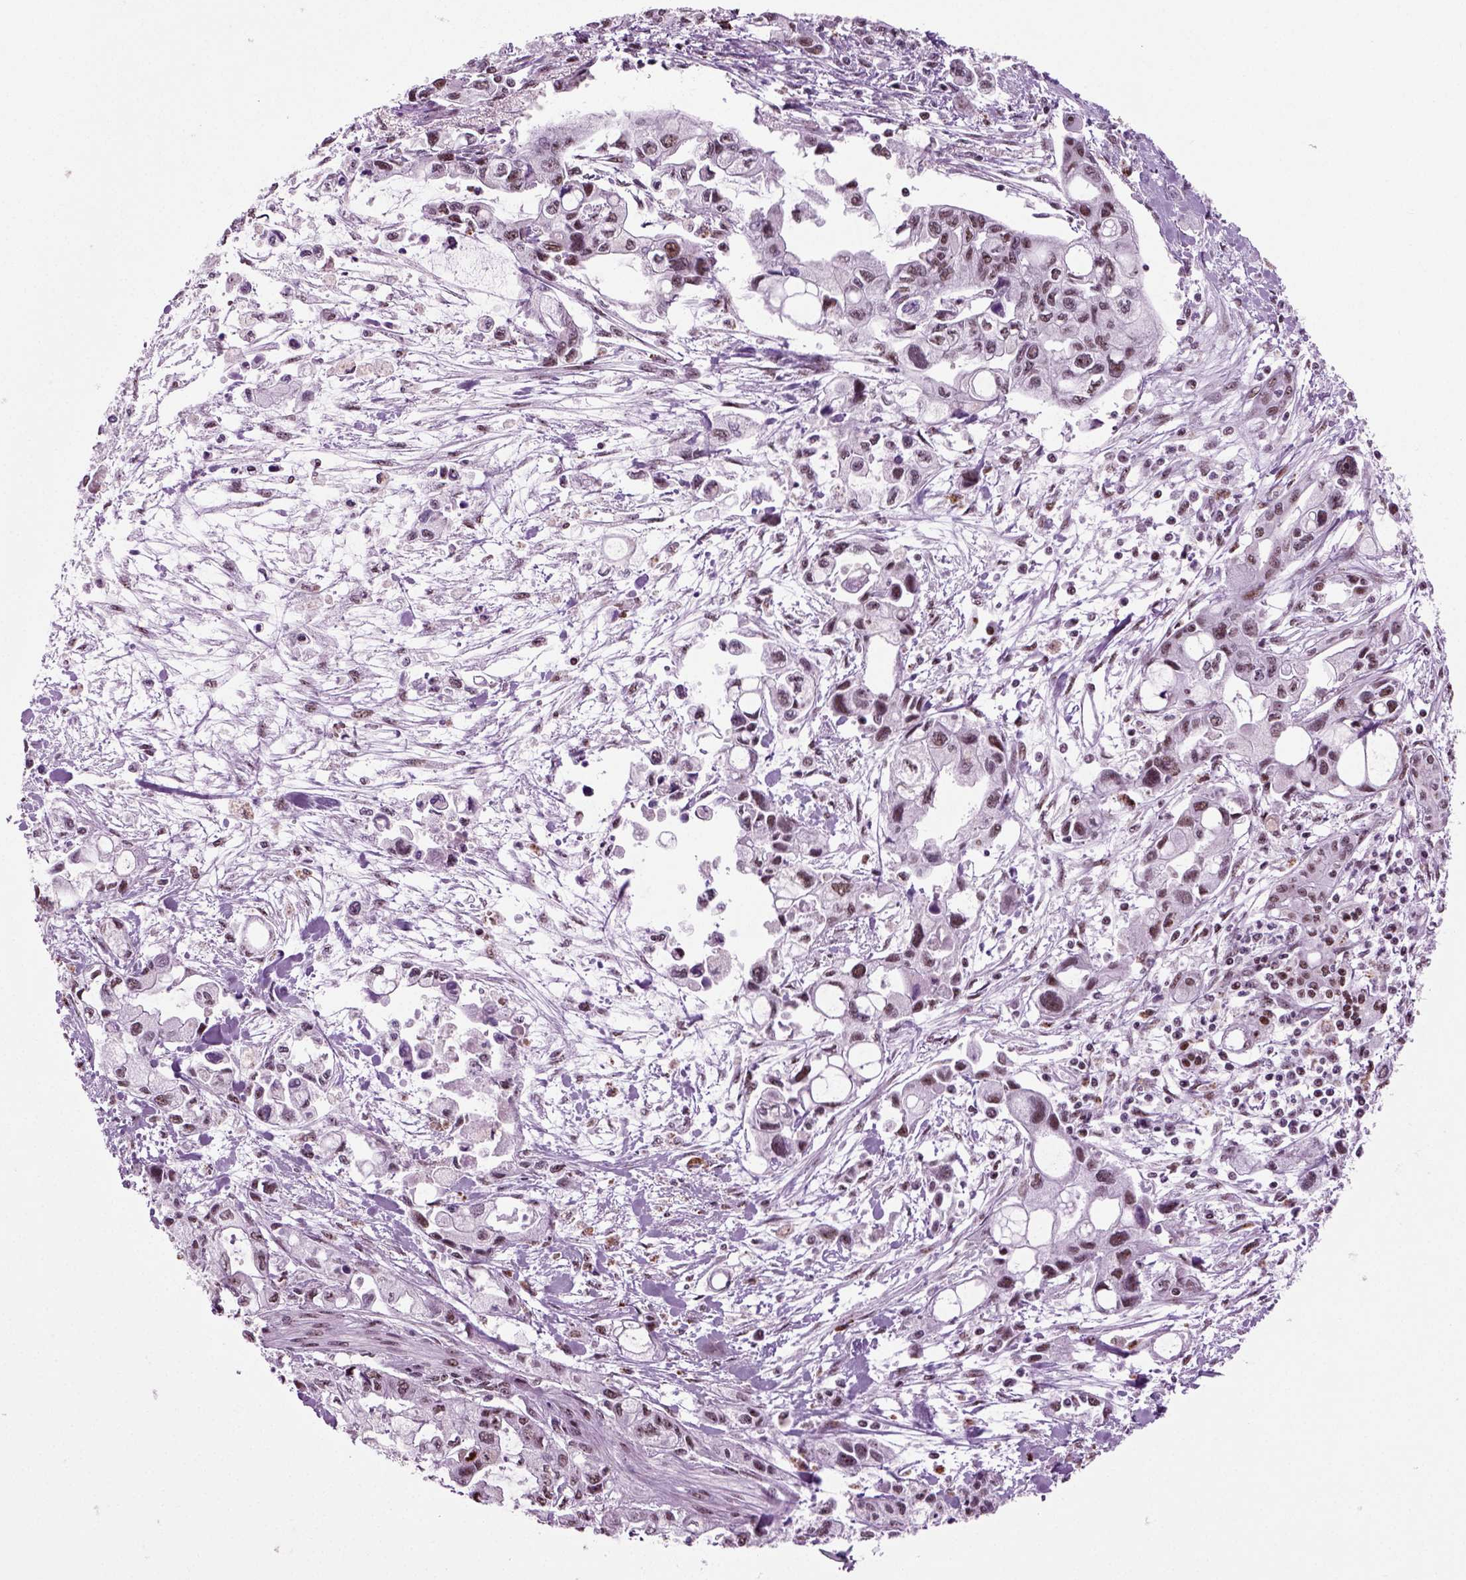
{"staining": {"intensity": "moderate", "quantity": "<25%", "location": "nuclear"}, "tissue": "pancreatic cancer", "cell_type": "Tumor cells", "image_type": "cancer", "snomed": [{"axis": "morphology", "description": "Adenocarcinoma, NOS"}, {"axis": "topography", "description": "Pancreas"}], "caption": "Adenocarcinoma (pancreatic) stained for a protein (brown) shows moderate nuclear positive expression in about <25% of tumor cells.", "gene": "RCOR3", "patient": {"sex": "female", "age": 61}}